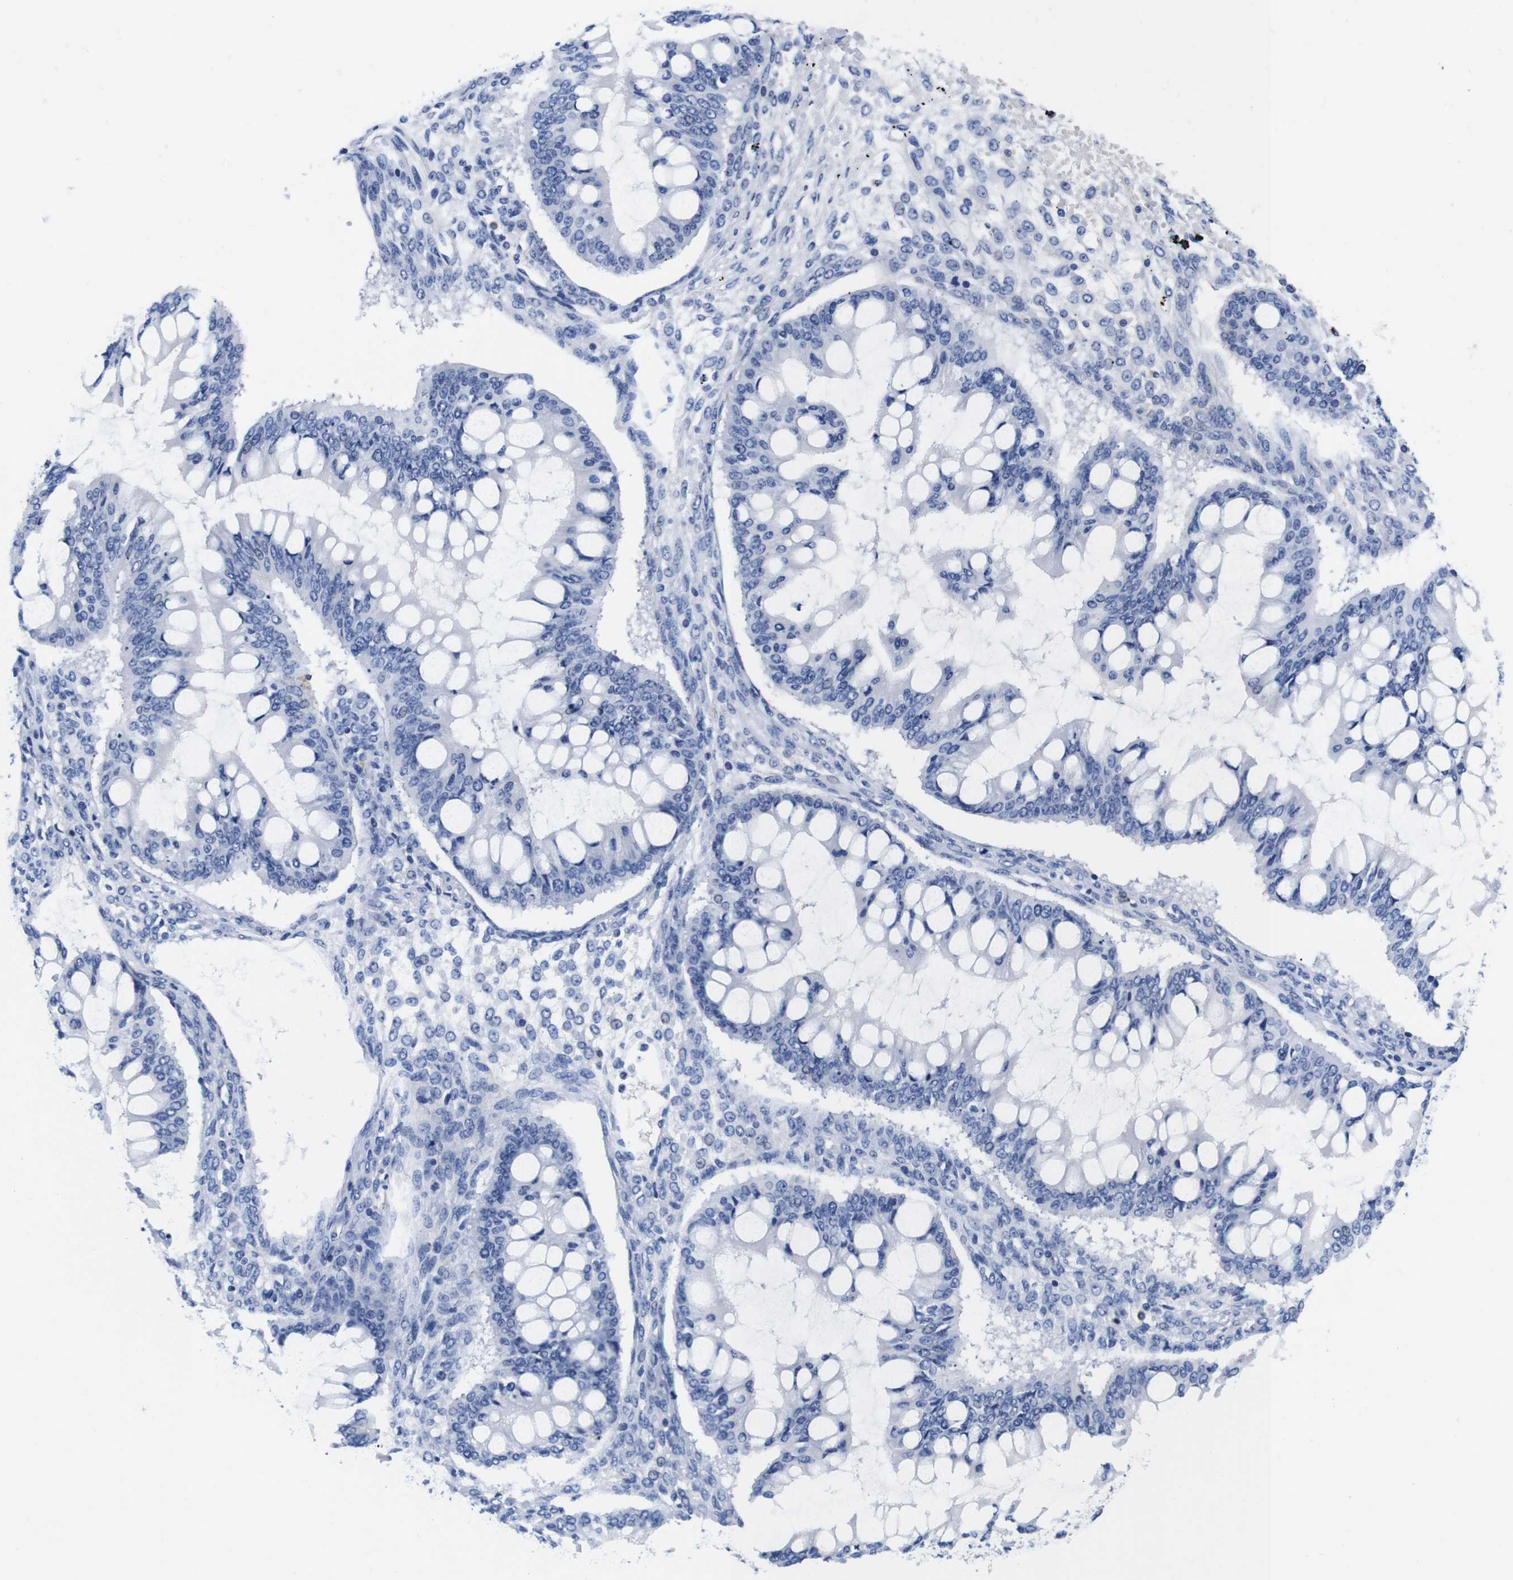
{"staining": {"intensity": "negative", "quantity": "none", "location": "none"}, "tissue": "ovarian cancer", "cell_type": "Tumor cells", "image_type": "cancer", "snomed": [{"axis": "morphology", "description": "Cystadenocarcinoma, mucinous, NOS"}, {"axis": "topography", "description": "Ovary"}], "caption": "Mucinous cystadenocarcinoma (ovarian) stained for a protein using immunohistochemistry exhibits no positivity tumor cells.", "gene": "HLA-DMB", "patient": {"sex": "female", "age": 73}}